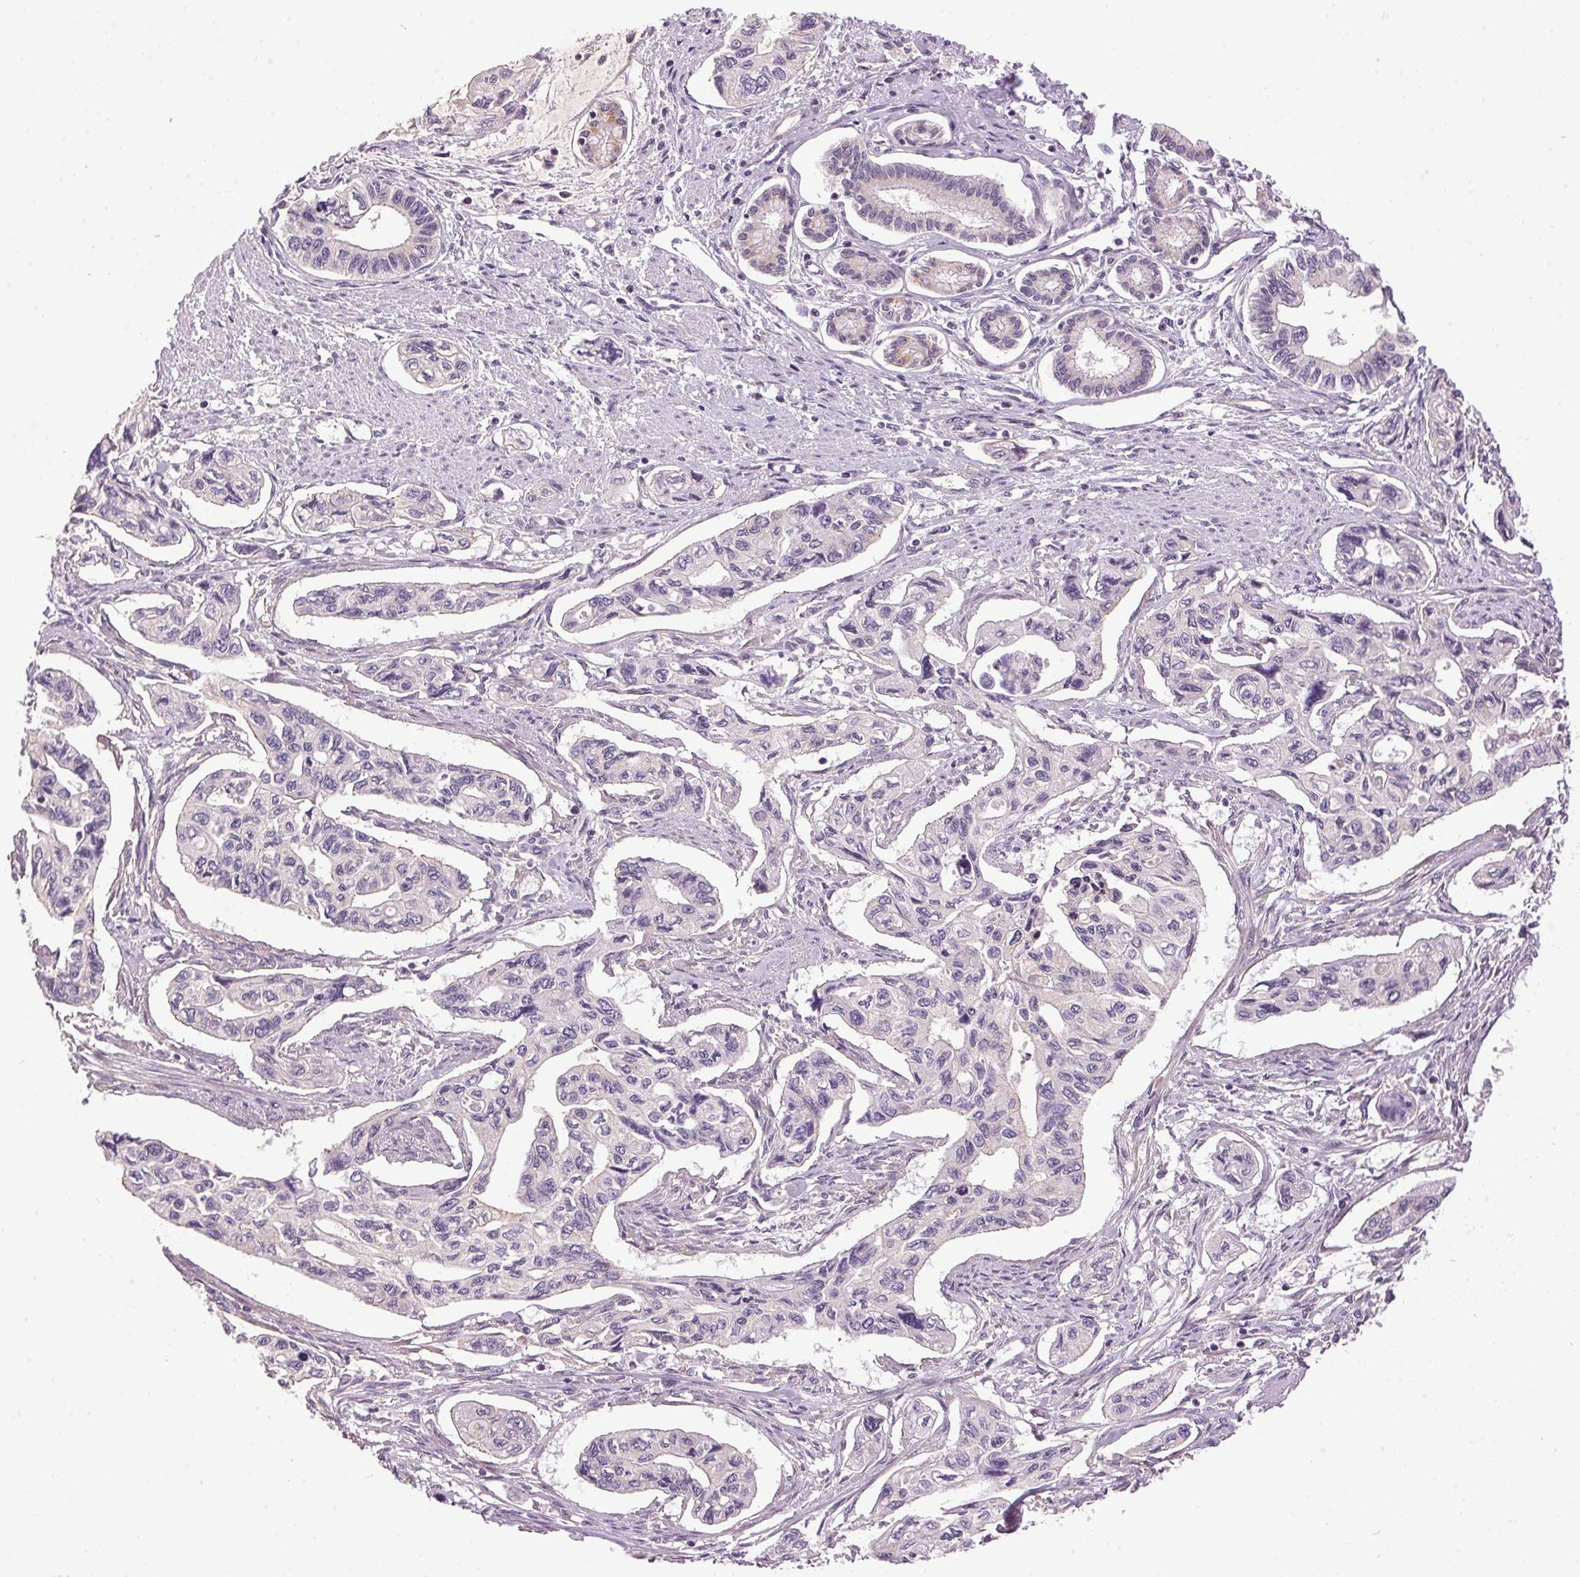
{"staining": {"intensity": "negative", "quantity": "none", "location": "none"}, "tissue": "pancreatic cancer", "cell_type": "Tumor cells", "image_type": "cancer", "snomed": [{"axis": "morphology", "description": "Adenocarcinoma, NOS"}, {"axis": "topography", "description": "Pancreas"}], "caption": "Micrograph shows no significant protein positivity in tumor cells of pancreatic cancer. (DAB (3,3'-diaminobenzidine) IHC visualized using brightfield microscopy, high magnification).", "gene": "GOLPH3", "patient": {"sex": "female", "age": 76}}